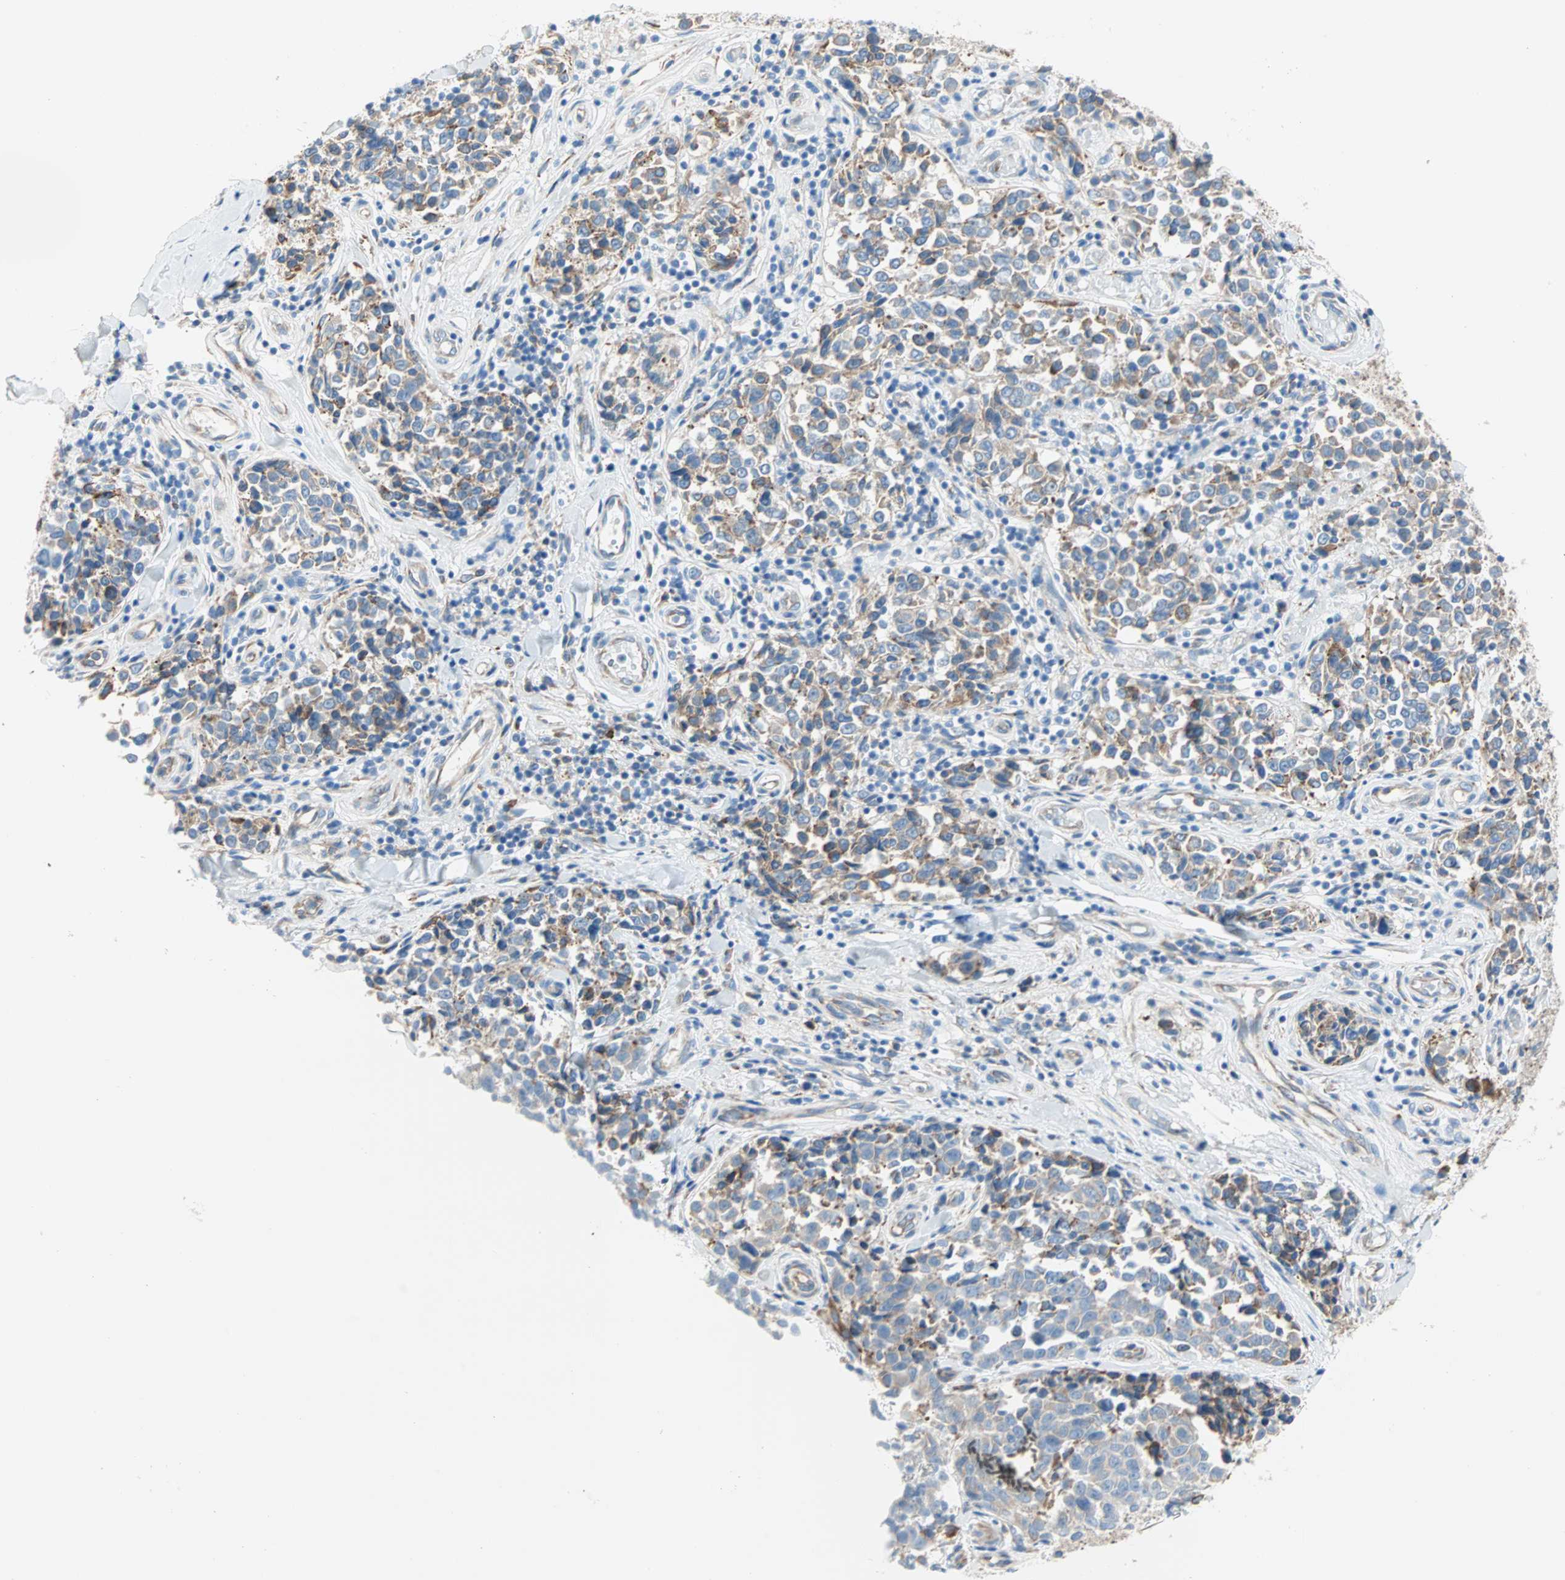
{"staining": {"intensity": "moderate", "quantity": "25%-75%", "location": "cytoplasmic/membranous"}, "tissue": "melanoma", "cell_type": "Tumor cells", "image_type": "cancer", "snomed": [{"axis": "morphology", "description": "Malignant melanoma, NOS"}, {"axis": "topography", "description": "Skin"}], "caption": "The image shows immunohistochemical staining of malignant melanoma. There is moderate cytoplasmic/membranous expression is present in approximately 25%-75% of tumor cells.", "gene": "PLCXD1", "patient": {"sex": "female", "age": 64}}